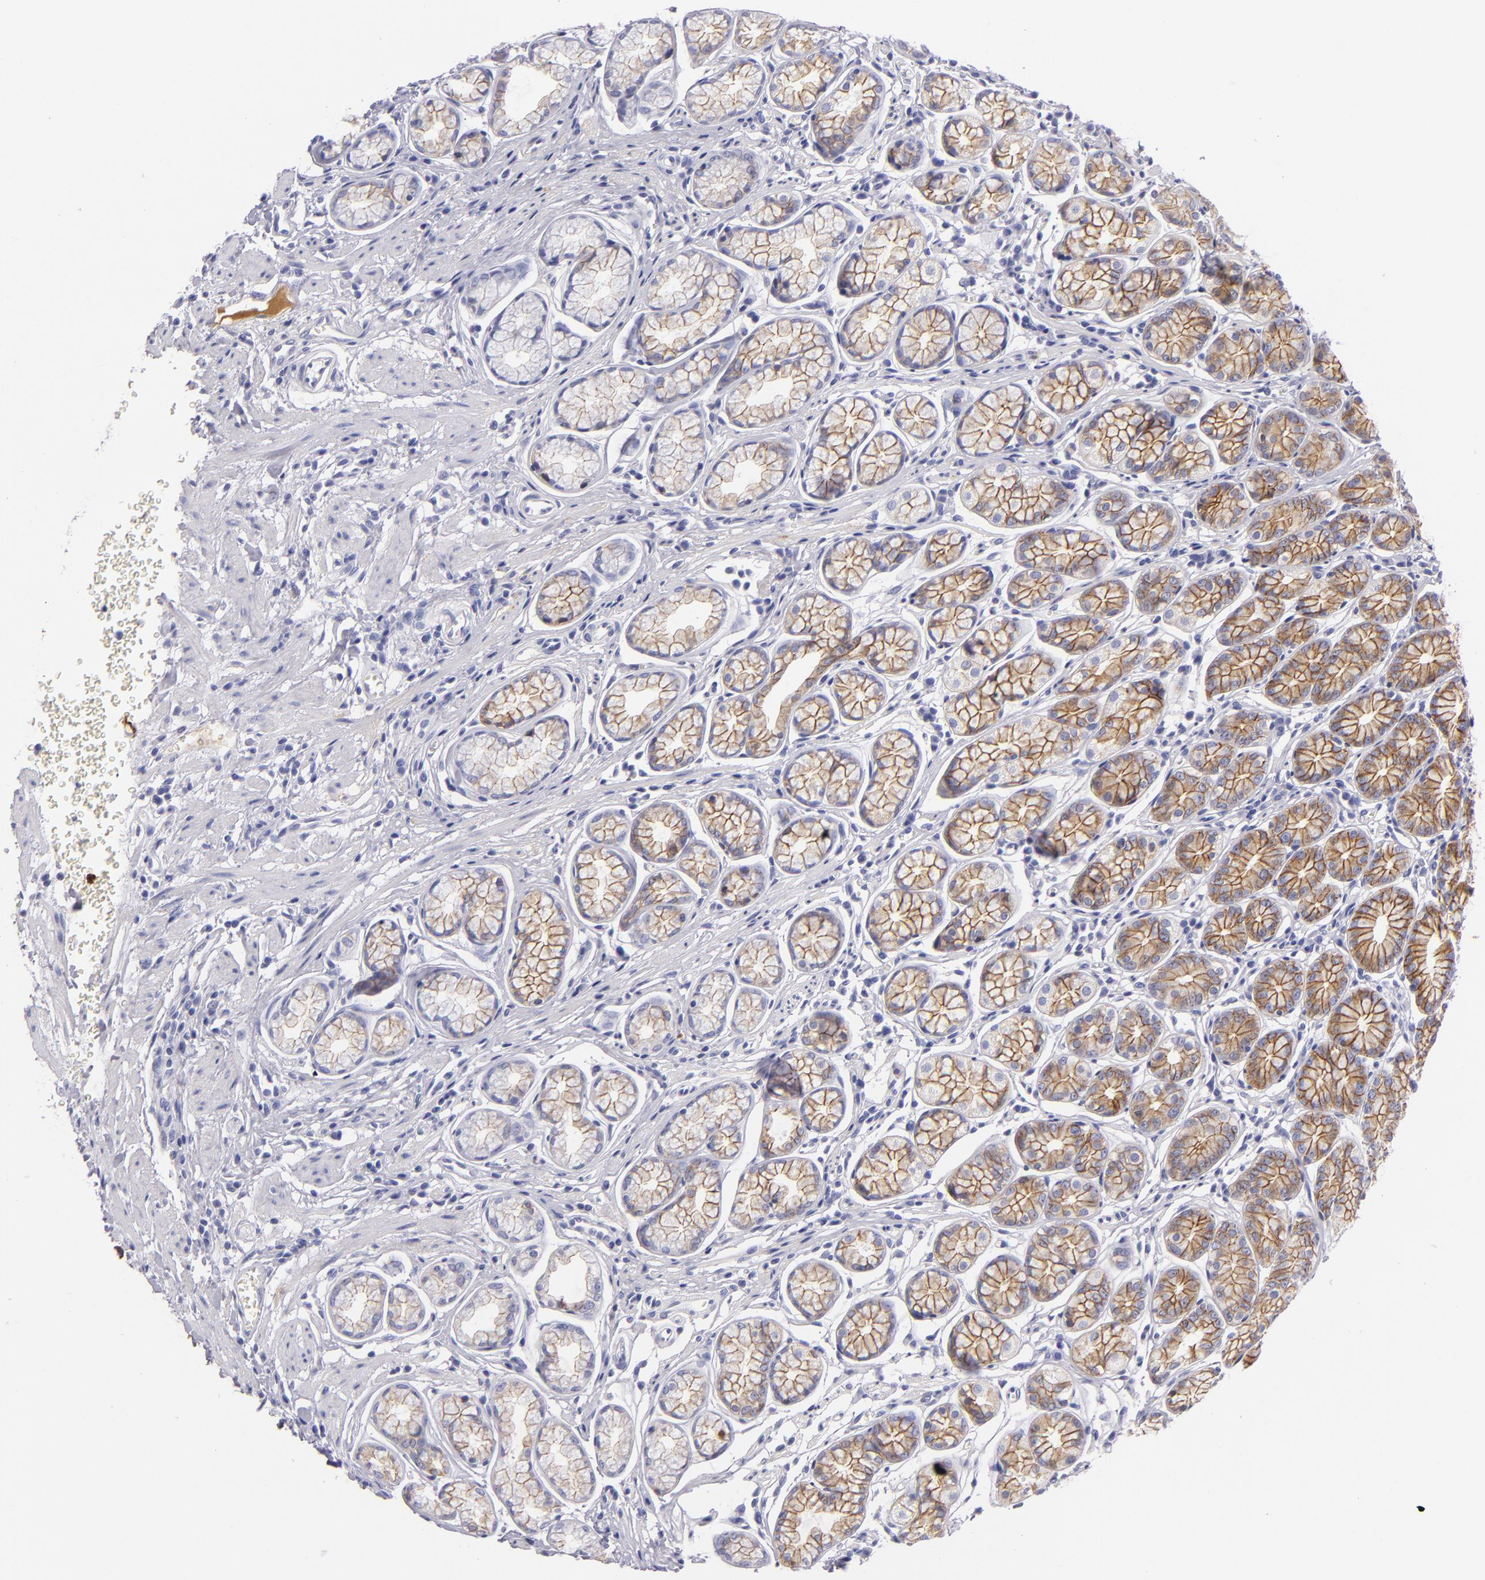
{"staining": {"intensity": "moderate", "quantity": ">75%", "location": "cytoplasmic/membranous"}, "tissue": "stomach", "cell_type": "Glandular cells", "image_type": "normal", "snomed": [{"axis": "morphology", "description": "Normal tissue, NOS"}, {"axis": "topography", "description": "Stomach"}], "caption": "This is an image of immunohistochemistry staining of unremarkable stomach, which shows moderate expression in the cytoplasmic/membranous of glandular cells.", "gene": "CDH3", "patient": {"sex": "male", "age": 42}}